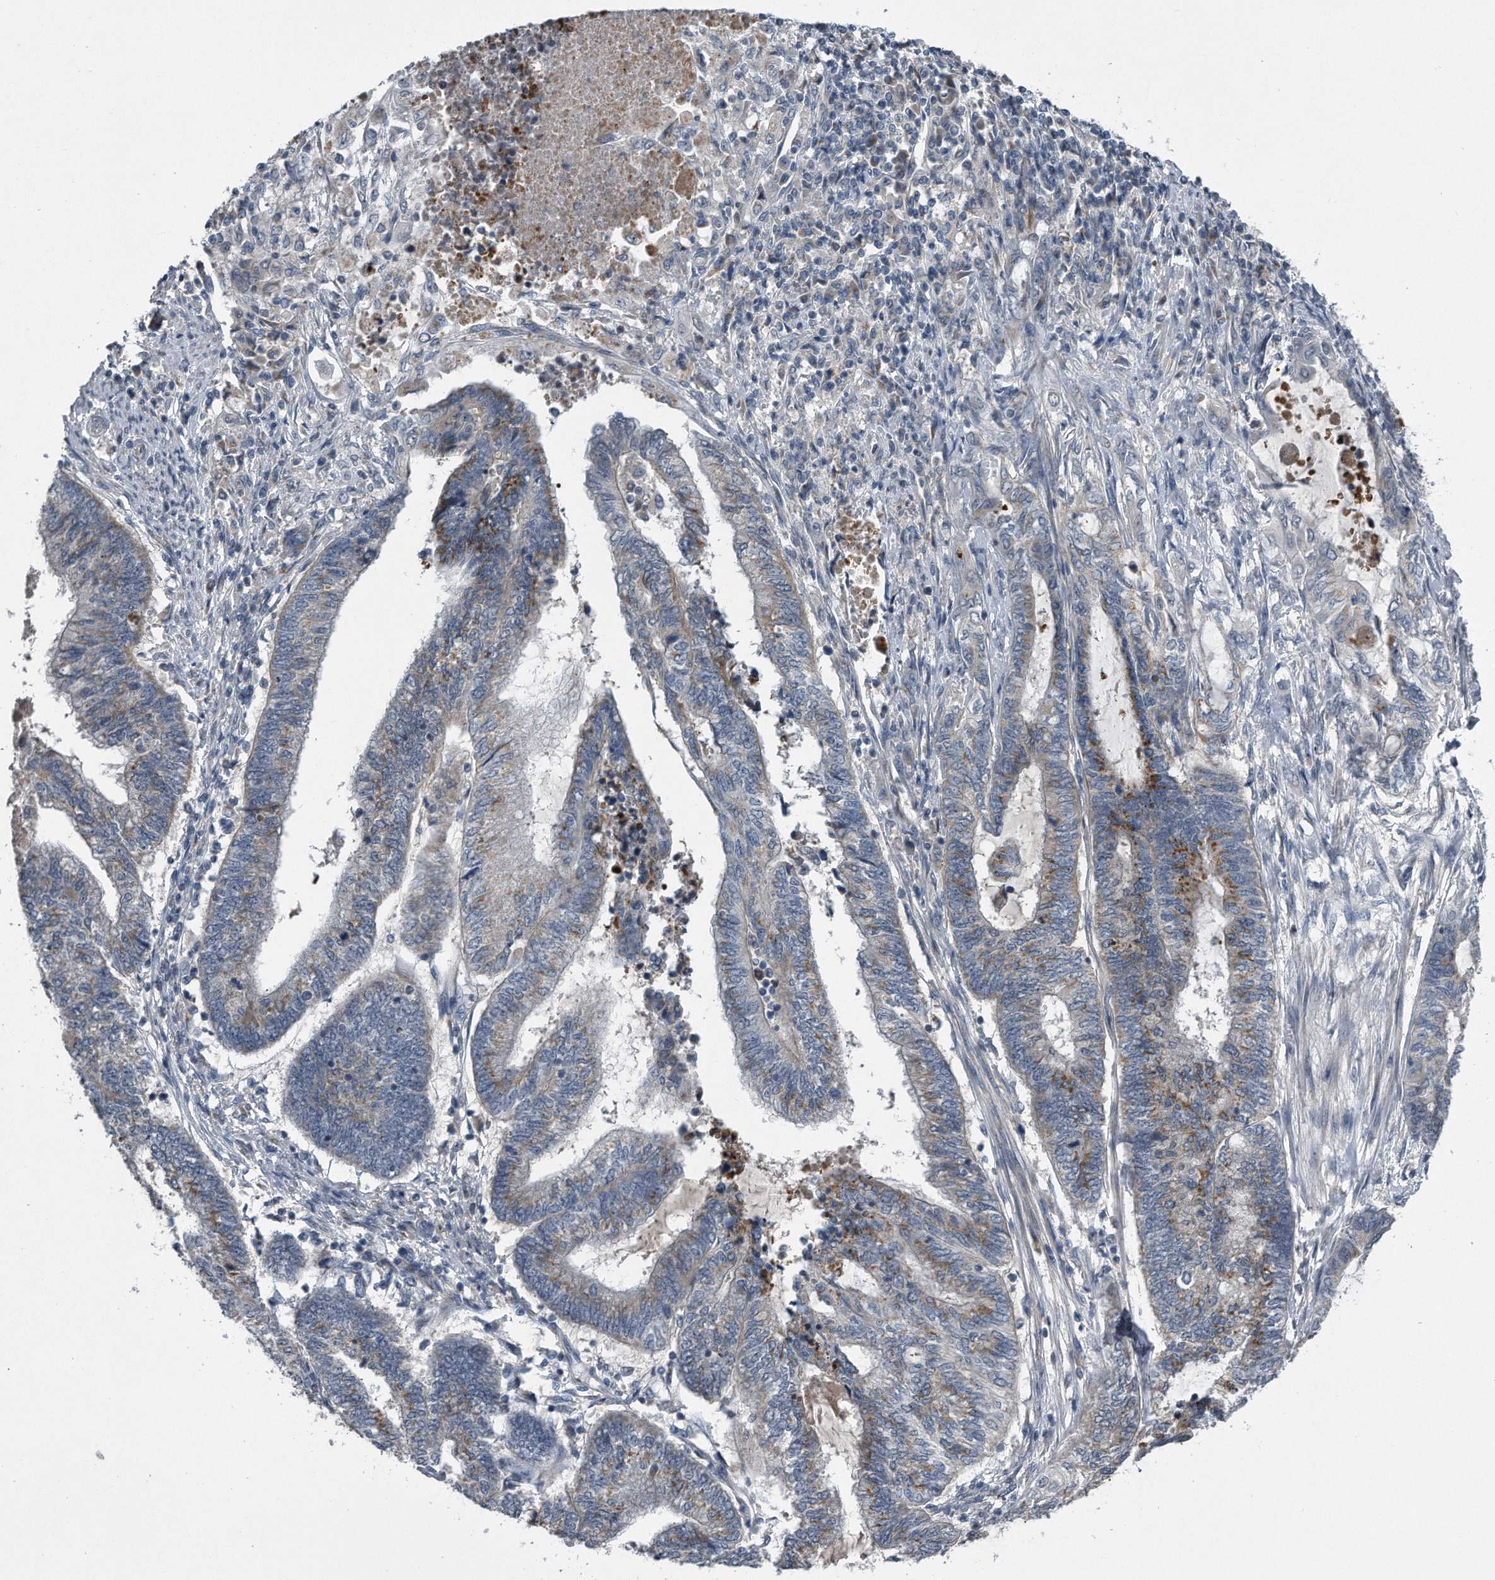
{"staining": {"intensity": "moderate", "quantity": "<25%", "location": "cytoplasmic/membranous"}, "tissue": "endometrial cancer", "cell_type": "Tumor cells", "image_type": "cancer", "snomed": [{"axis": "morphology", "description": "Adenocarcinoma, NOS"}, {"axis": "topography", "description": "Uterus"}, {"axis": "topography", "description": "Endometrium"}], "caption": "A high-resolution histopathology image shows immunohistochemistry (IHC) staining of adenocarcinoma (endometrial), which demonstrates moderate cytoplasmic/membranous expression in about <25% of tumor cells. (DAB (3,3'-diaminobenzidine) IHC with brightfield microscopy, high magnification).", "gene": "LYRM4", "patient": {"sex": "female", "age": 70}}